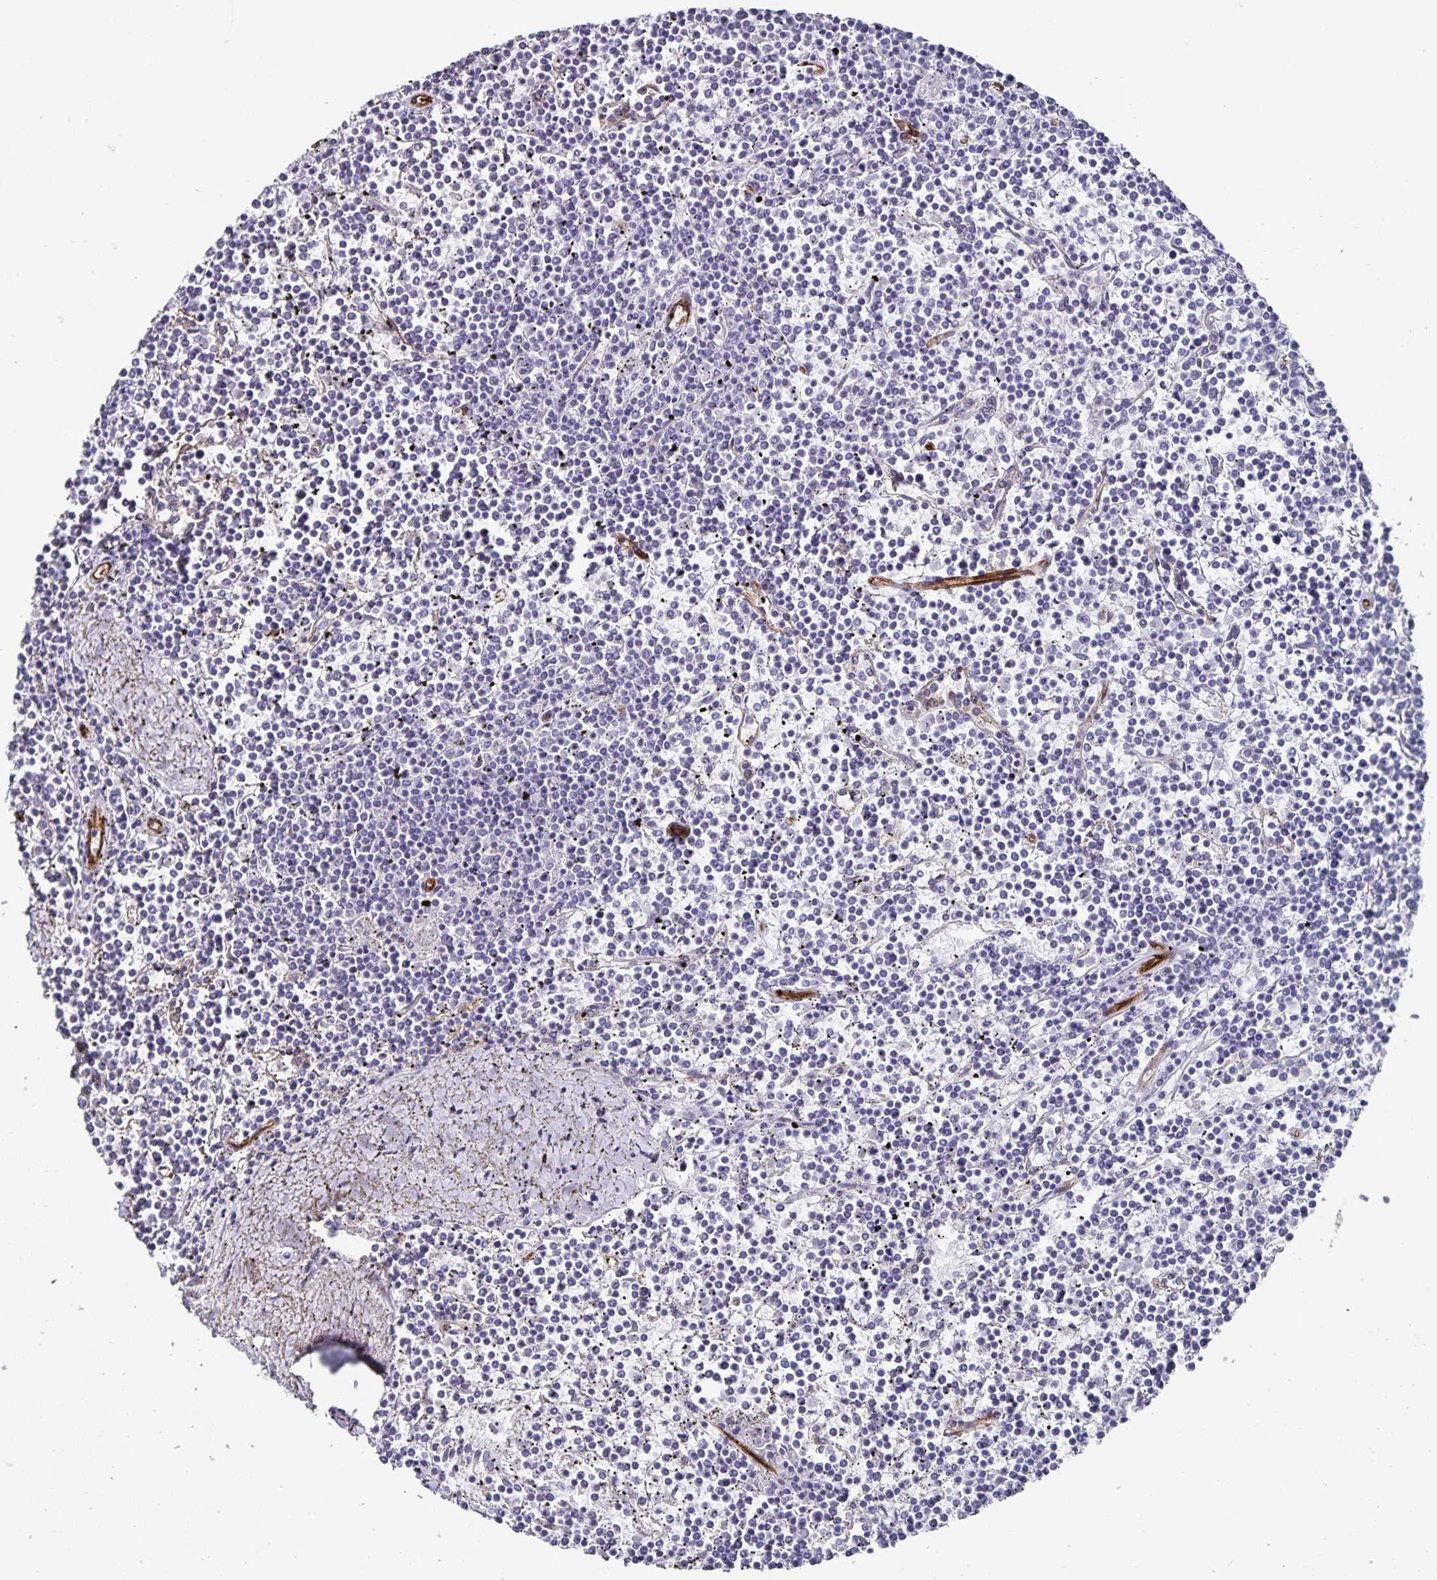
{"staining": {"intensity": "negative", "quantity": "none", "location": "none"}, "tissue": "lymphoma", "cell_type": "Tumor cells", "image_type": "cancer", "snomed": [{"axis": "morphology", "description": "Malignant lymphoma, non-Hodgkin's type, Low grade"}, {"axis": "topography", "description": "Spleen"}], "caption": "Low-grade malignant lymphoma, non-Hodgkin's type was stained to show a protein in brown. There is no significant expression in tumor cells.", "gene": "PODXL", "patient": {"sex": "female", "age": 19}}